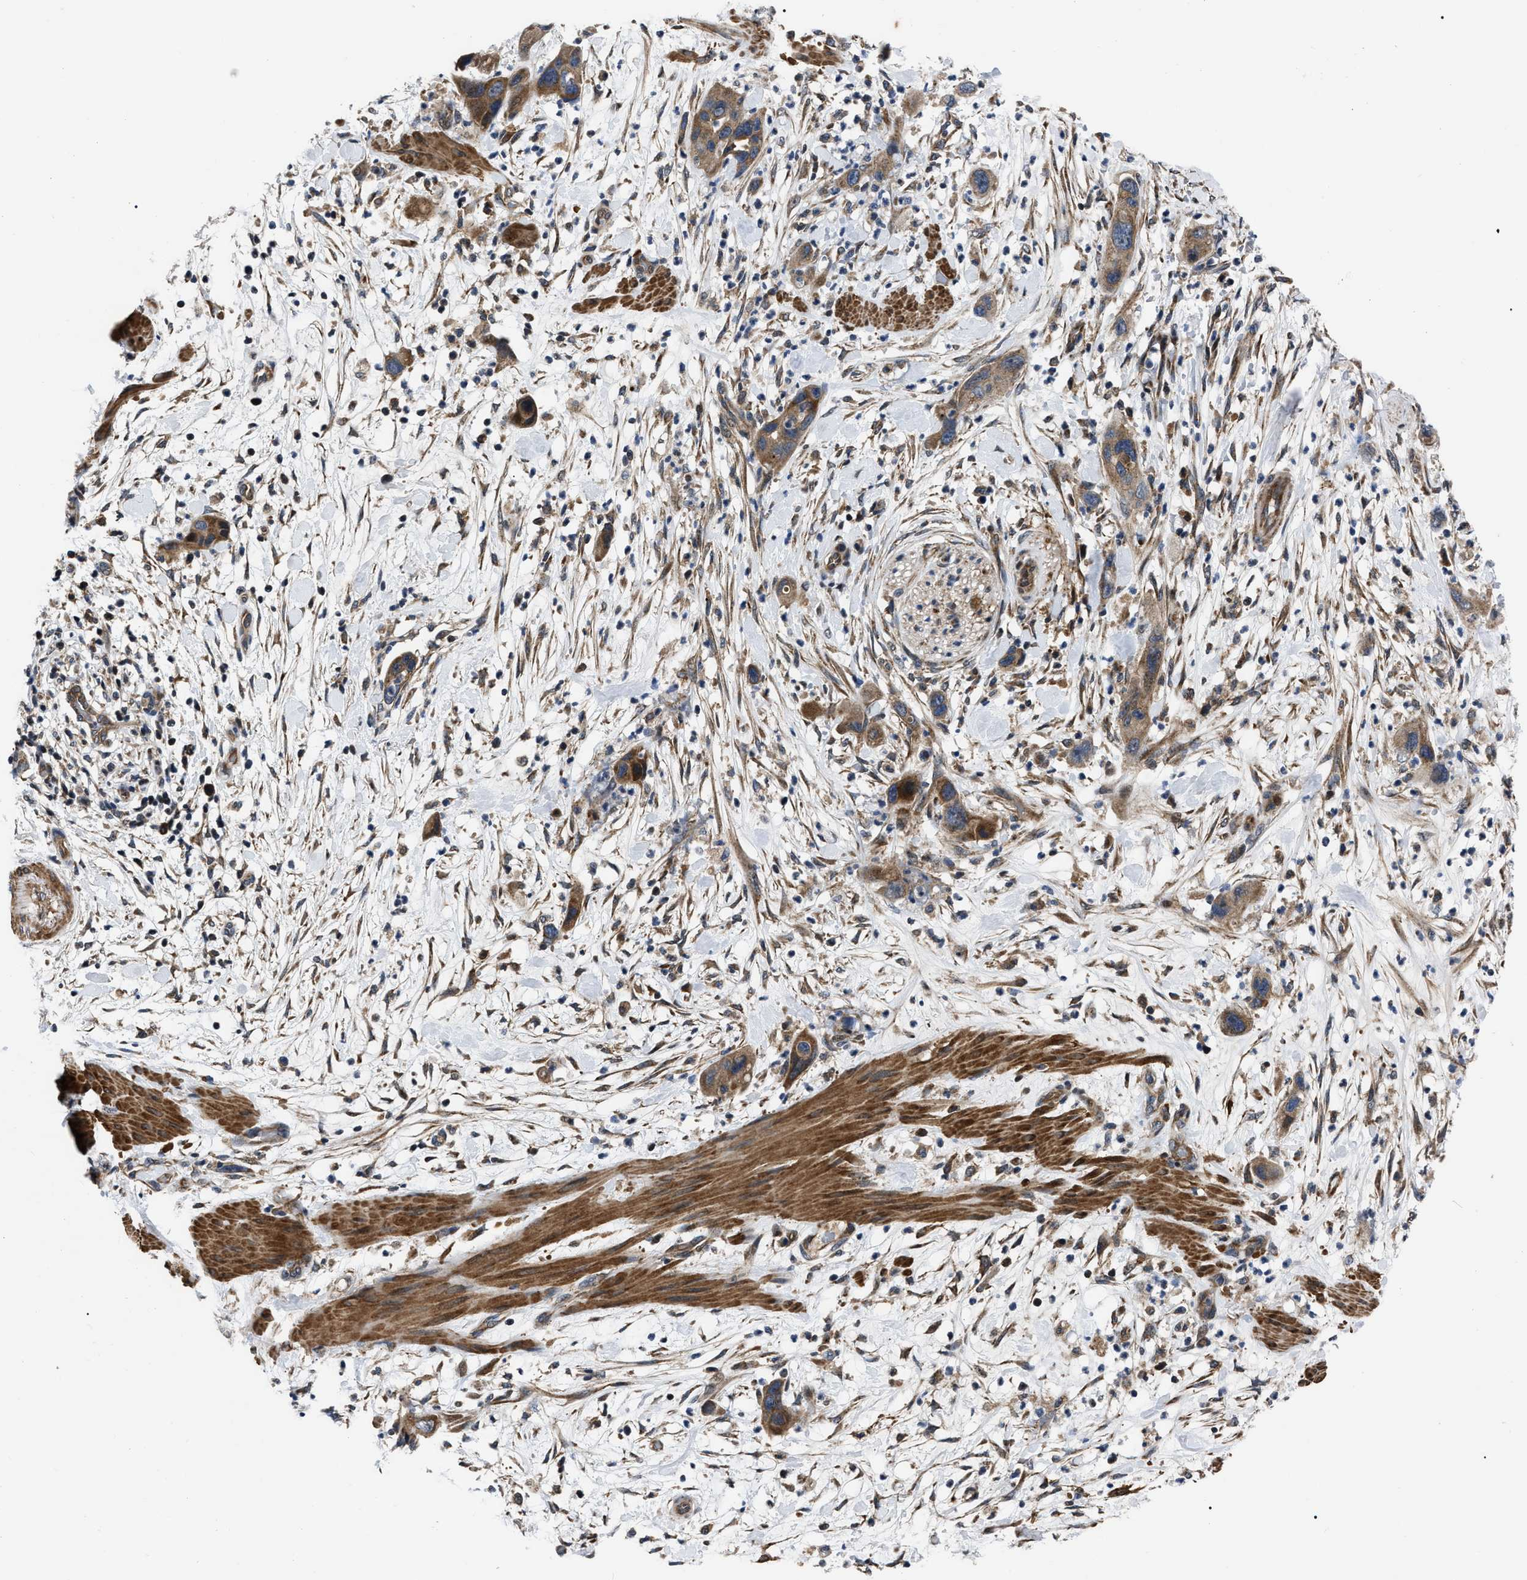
{"staining": {"intensity": "moderate", "quantity": ">75%", "location": "cytoplasmic/membranous"}, "tissue": "pancreatic cancer", "cell_type": "Tumor cells", "image_type": "cancer", "snomed": [{"axis": "morphology", "description": "Adenocarcinoma, NOS"}, {"axis": "topography", "description": "Pancreas"}], "caption": "Immunohistochemical staining of pancreatic cancer reveals medium levels of moderate cytoplasmic/membranous protein positivity in about >75% of tumor cells.", "gene": "PPWD1", "patient": {"sex": "female", "age": 71}}